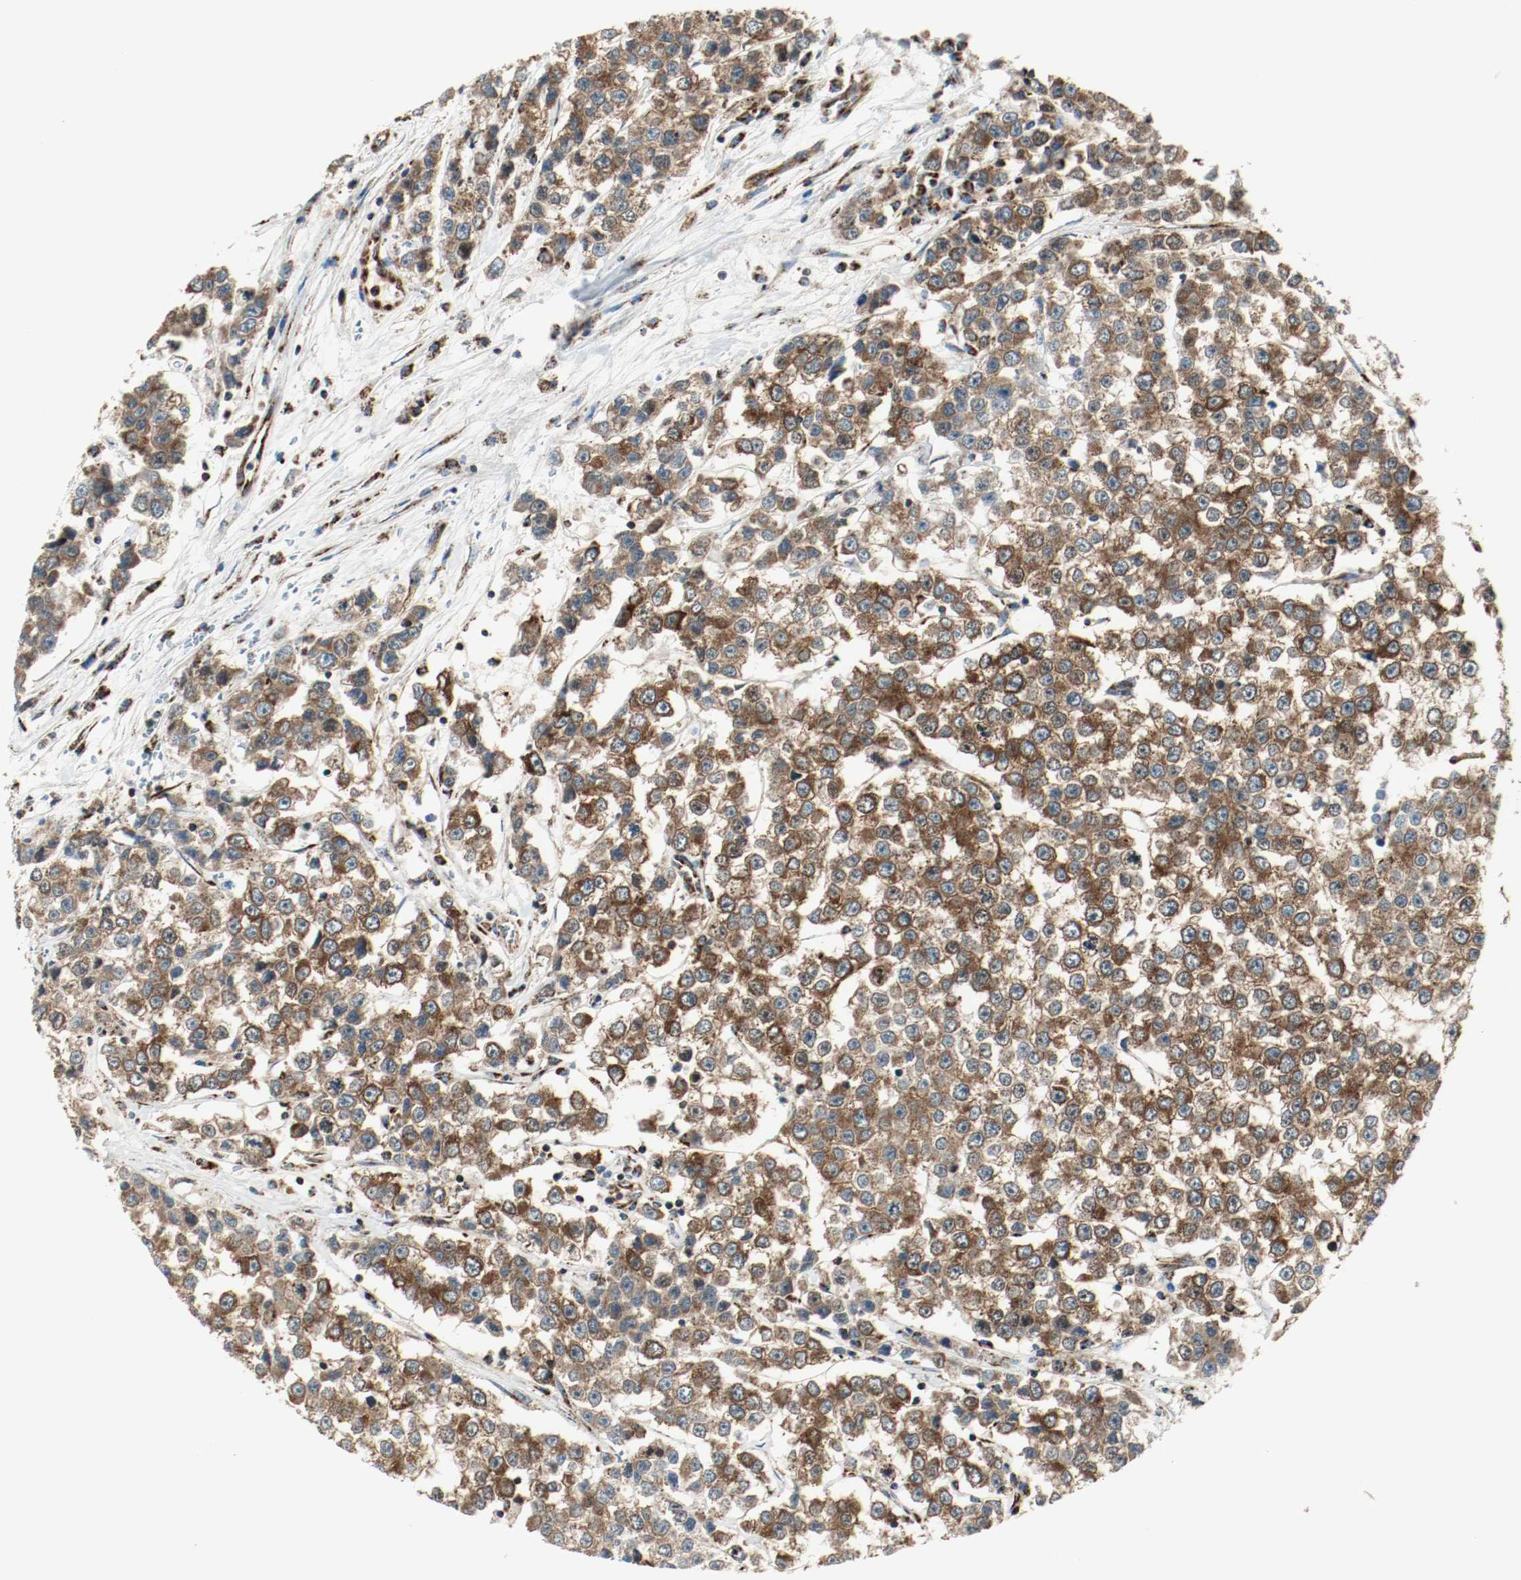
{"staining": {"intensity": "strong", "quantity": ">75%", "location": "cytoplasmic/membranous"}, "tissue": "testis cancer", "cell_type": "Tumor cells", "image_type": "cancer", "snomed": [{"axis": "morphology", "description": "Seminoma, NOS"}, {"axis": "morphology", "description": "Carcinoma, Embryonal, NOS"}, {"axis": "topography", "description": "Testis"}], "caption": "IHC staining of testis cancer, which reveals high levels of strong cytoplasmic/membranous expression in approximately >75% of tumor cells indicating strong cytoplasmic/membranous protein positivity. The staining was performed using DAB (brown) for protein detection and nuclei were counterstained in hematoxylin (blue).", "gene": "PLCG1", "patient": {"sex": "male", "age": 52}}